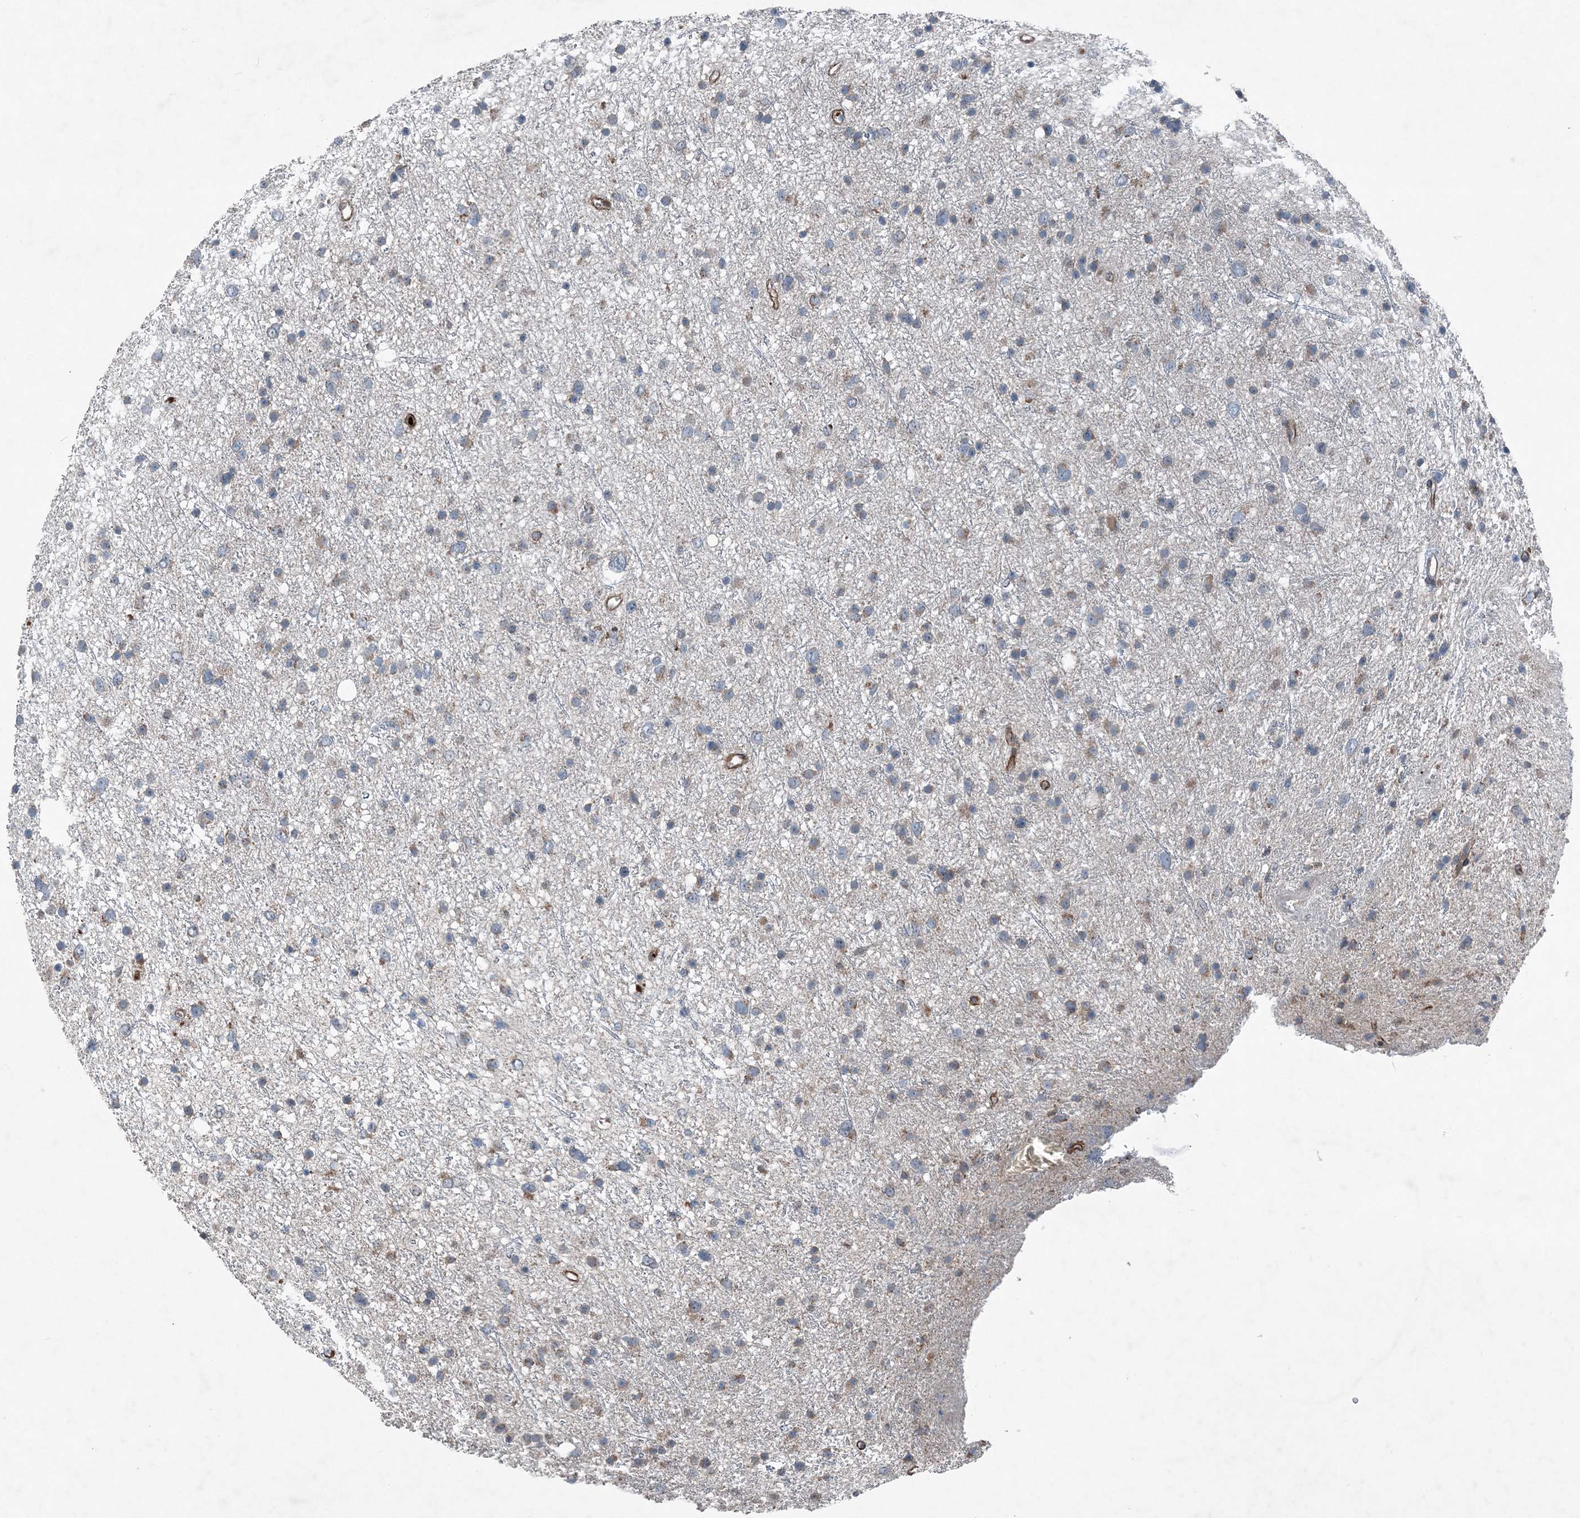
{"staining": {"intensity": "negative", "quantity": "none", "location": "none"}, "tissue": "glioma", "cell_type": "Tumor cells", "image_type": "cancer", "snomed": [{"axis": "morphology", "description": "Glioma, malignant, Low grade"}, {"axis": "topography", "description": "Cerebral cortex"}], "caption": "A micrograph of human malignant glioma (low-grade) is negative for staining in tumor cells.", "gene": "DGUOK", "patient": {"sex": "female", "age": 39}}